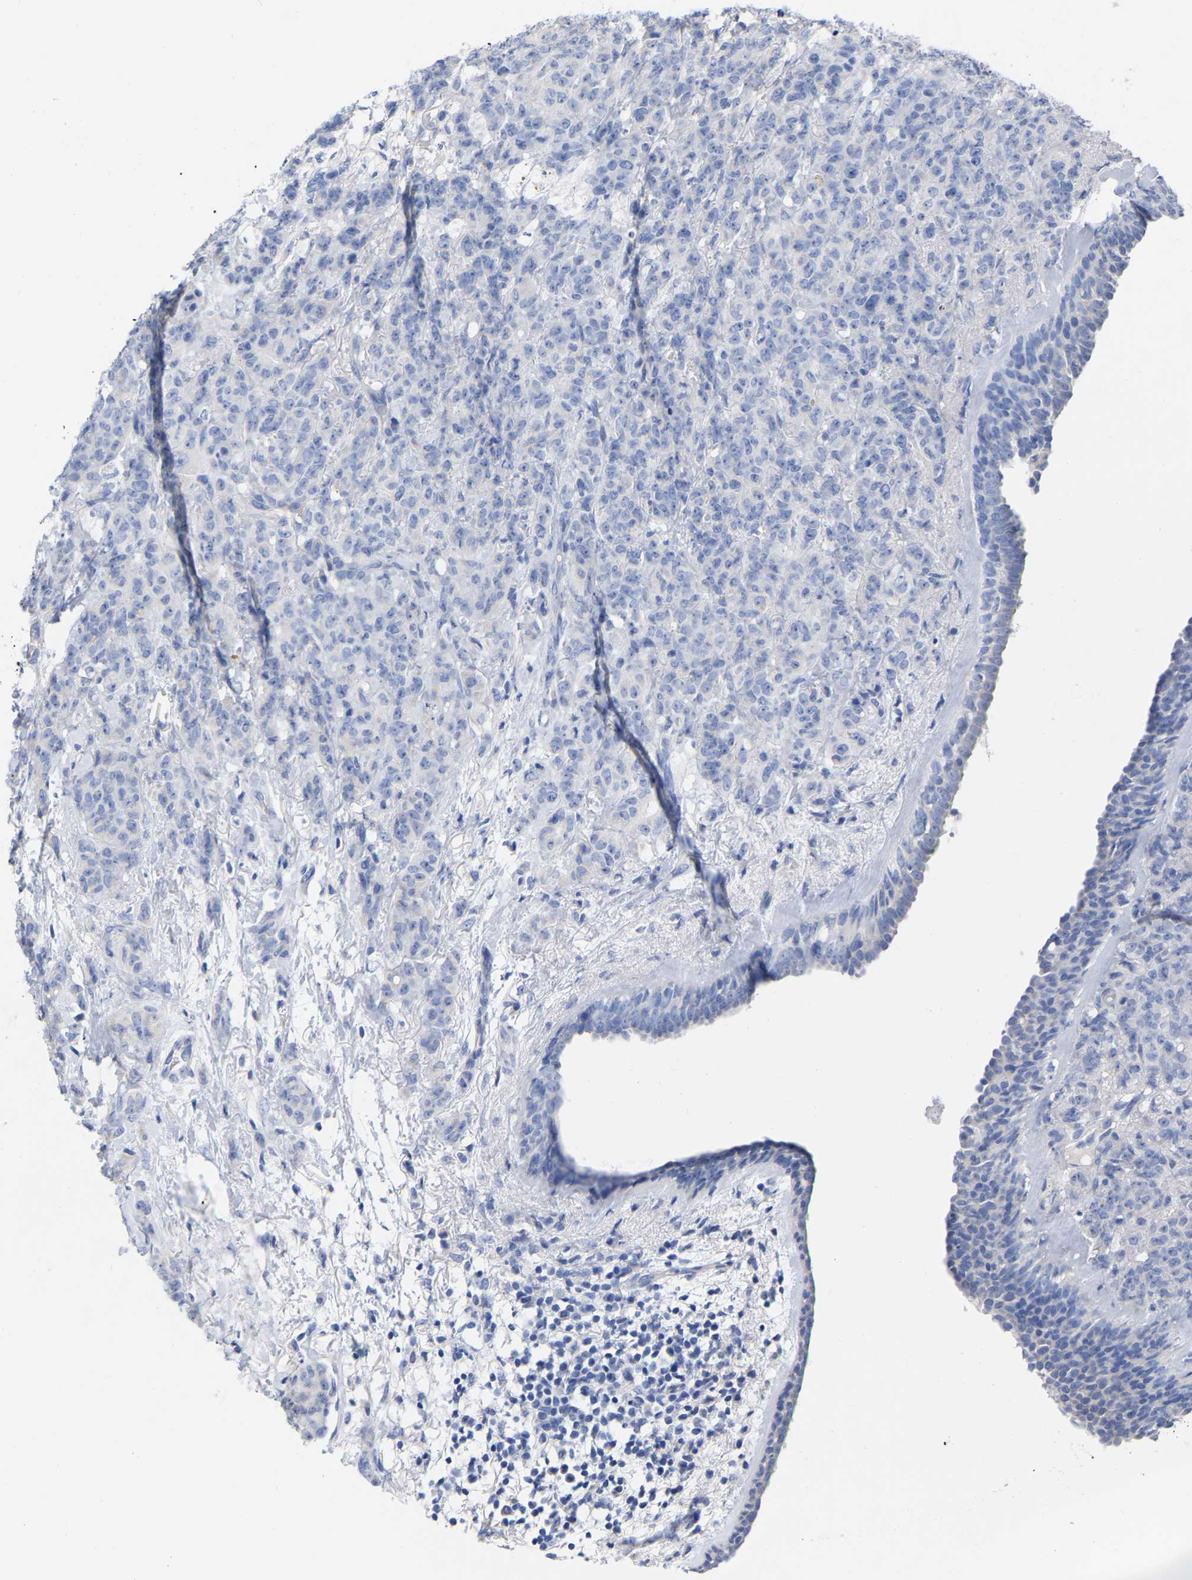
{"staining": {"intensity": "negative", "quantity": "none", "location": "none"}, "tissue": "breast cancer", "cell_type": "Tumor cells", "image_type": "cancer", "snomed": [{"axis": "morphology", "description": "Normal tissue, NOS"}, {"axis": "morphology", "description": "Duct carcinoma"}, {"axis": "topography", "description": "Breast"}], "caption": "This is an IHC histopathology image of human intraductal carcinoma (breast). There is no staining in tumor cells.", "gene": "HAPLN1", "patient": {"sex": "female", "age": 40}}